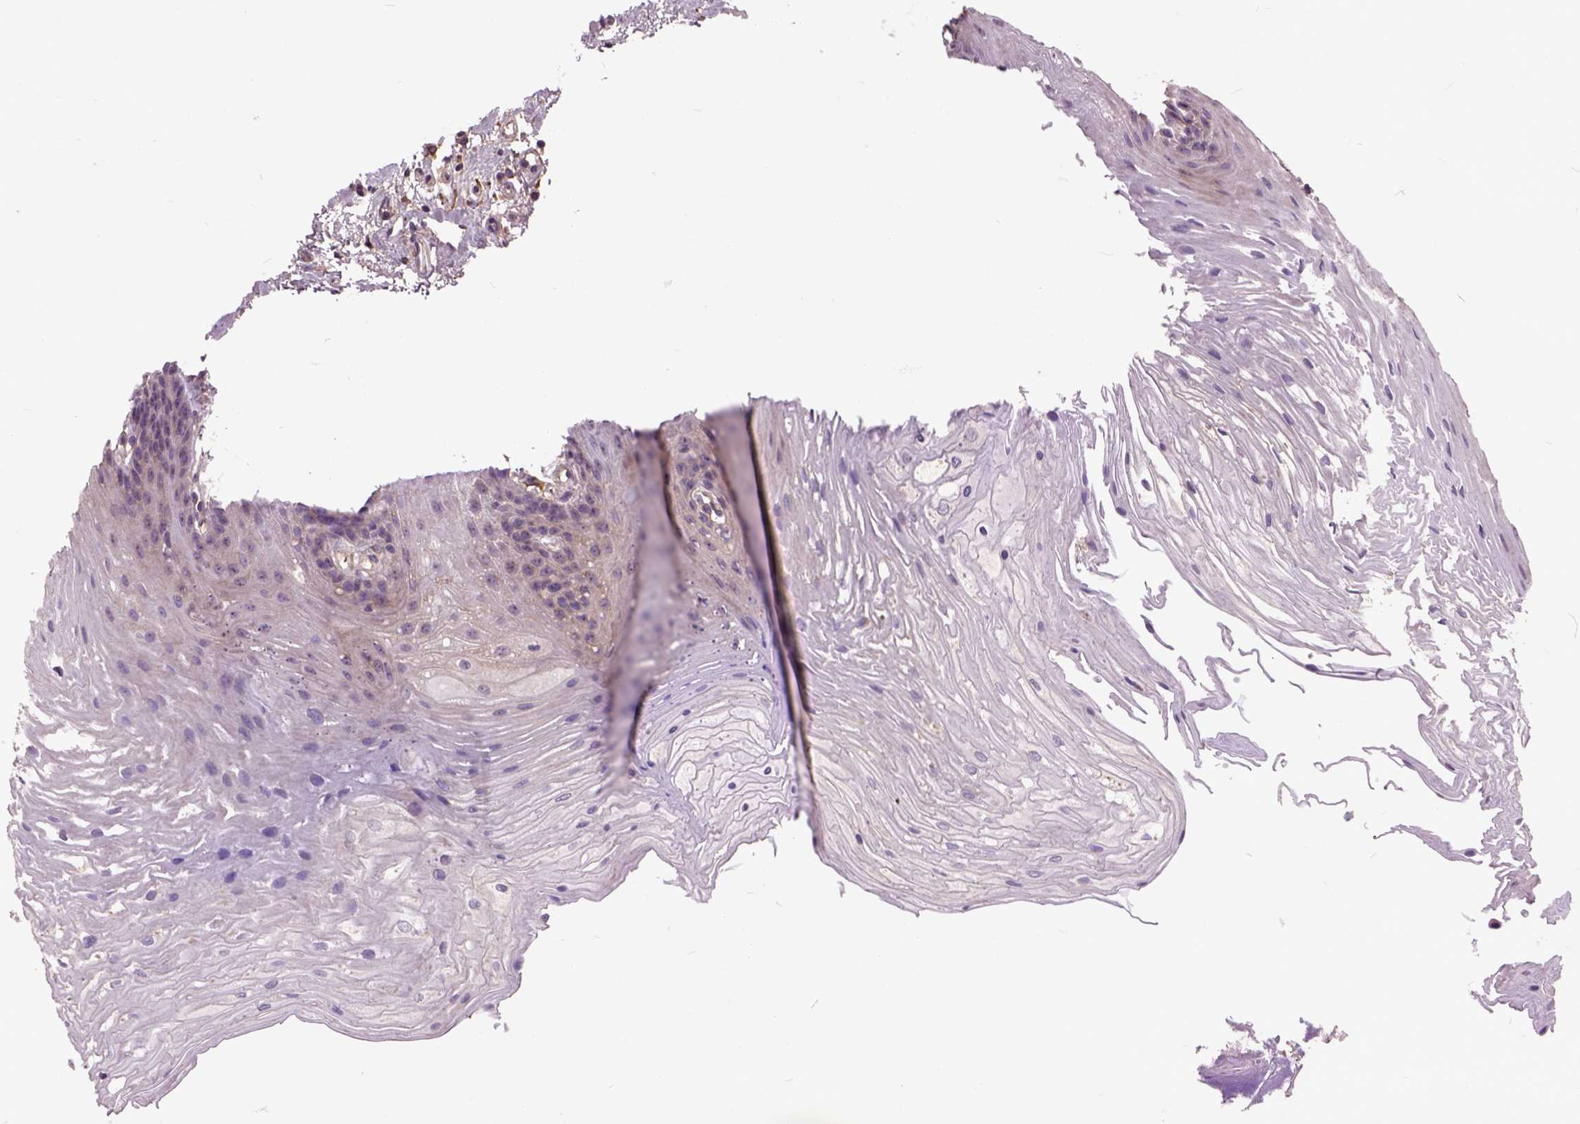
{"staining": {"intensity": "weak", "quantity": "25%-75%", "location": "cytoplasmic/membranous"}, "tissue": "oral mucosa", "cell_type": "Squamous epithelial cells", "image_type": "normal", "snomed": [{"axis": "morphology", "description": "Normal tissue, NOS"}, {"axis": "morphology", "description": "Squamous cell carcinoma, NOS"}, {"axis": "topography", "description": "Oral tissue"}, {"axis": "topography", "description": "Tounge, NOS"}, {"axis": "topography", "description": "Head-Neck"}], "caption": "Protein staining of benign oral mucosa shows weak cytoplasmic/membranous positivity in about 25%-75% of squamous epithelial cells.", "gene": "MAPT", "patient": {"sex": "male", "age": 62}}